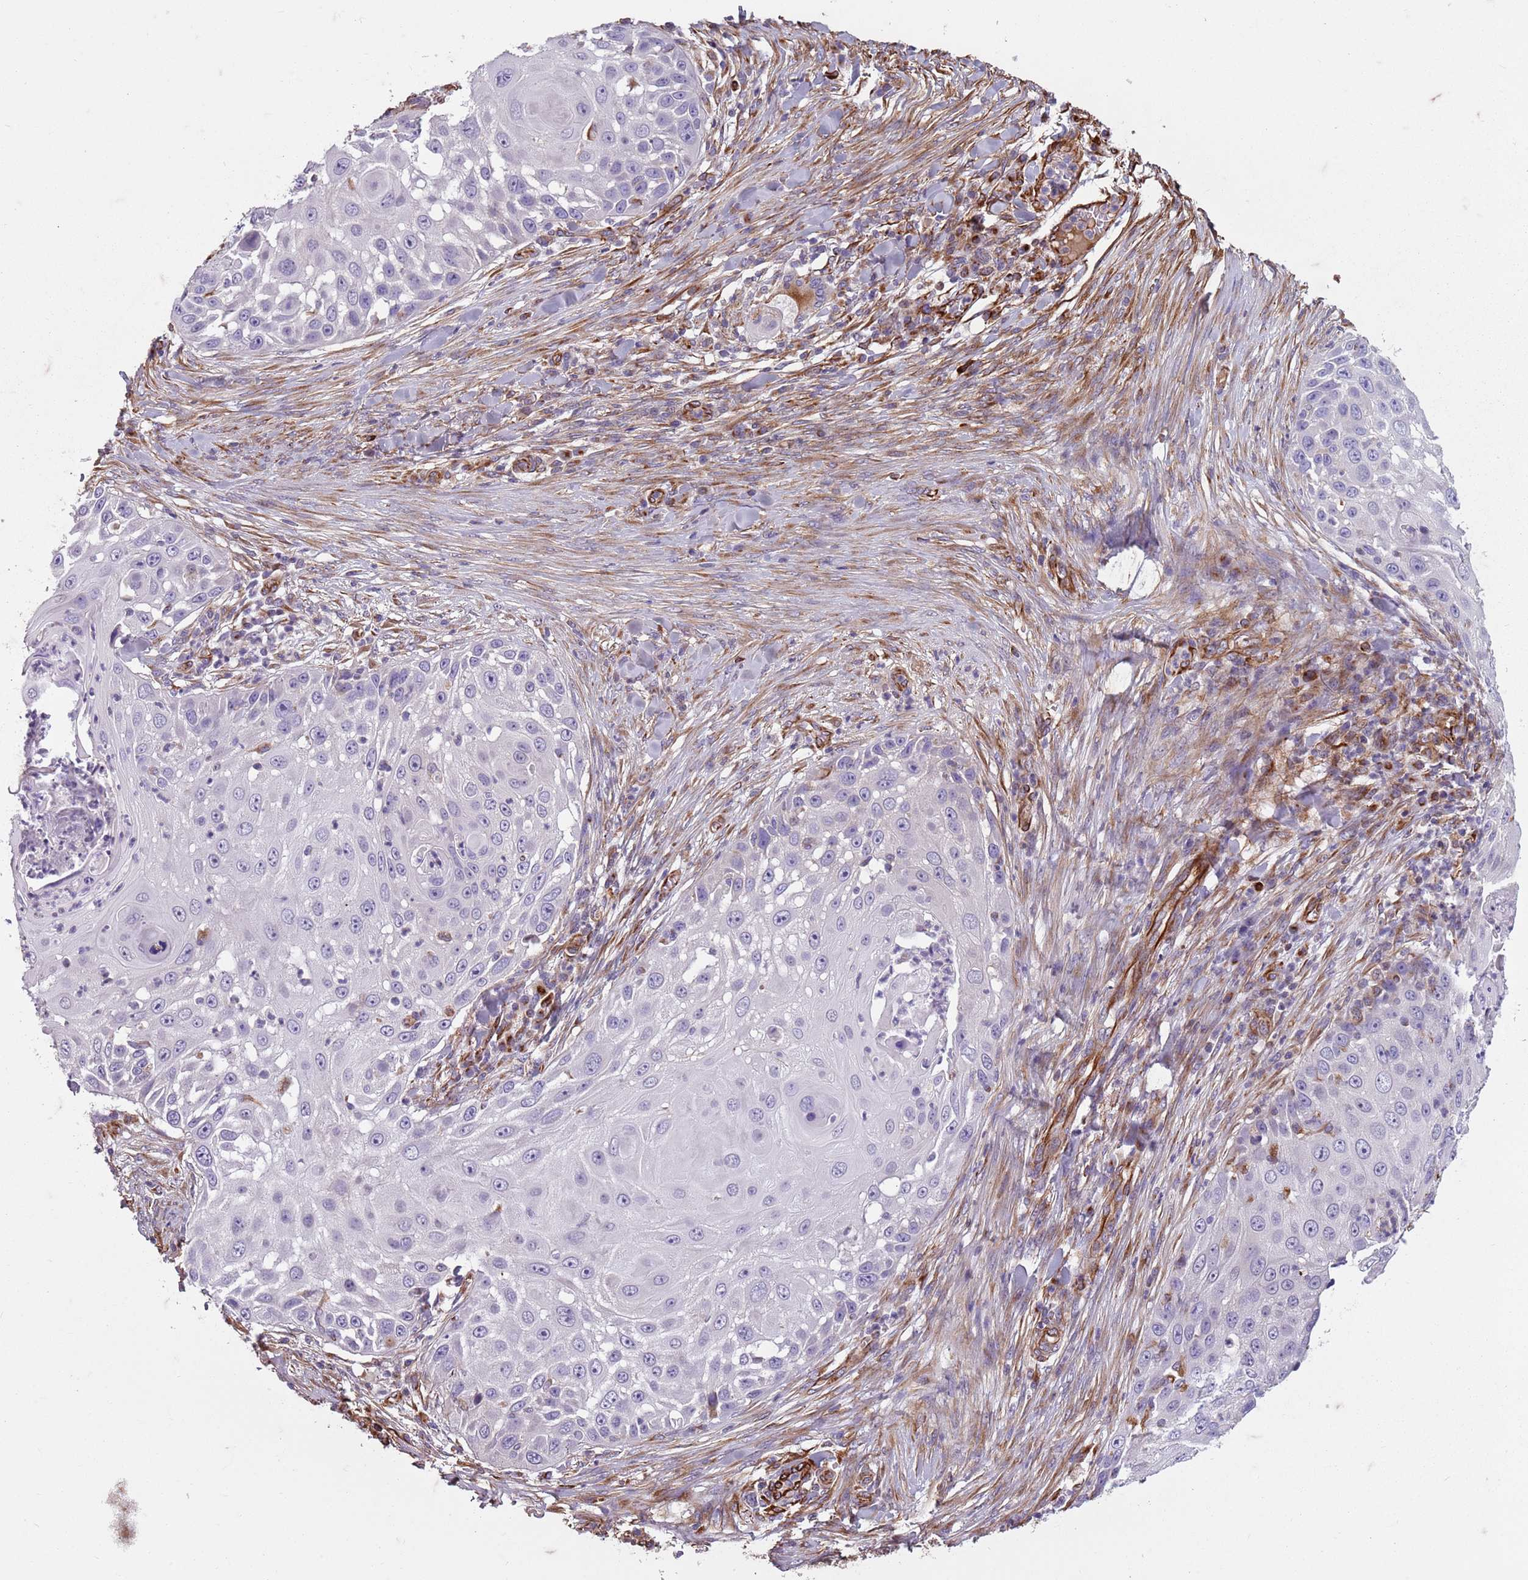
{"staining": {"intensity": "negative", "quantity": "none", "location": "none"}, "tissue": "skin cancer", "cell_type": "Tumor cells", "image_type": "cancer", "snomed": [{"axis": "morphology", "description": "Squamous cell carcinoma, NOS"}, {"axis": "topography", "description": "Skin"}], "caption": "Tumor cells show no significant staining in squamous cell carcinoma (skin).", "gene": "TAS2R38", "patient": {"sex": "female", "age": 44}}